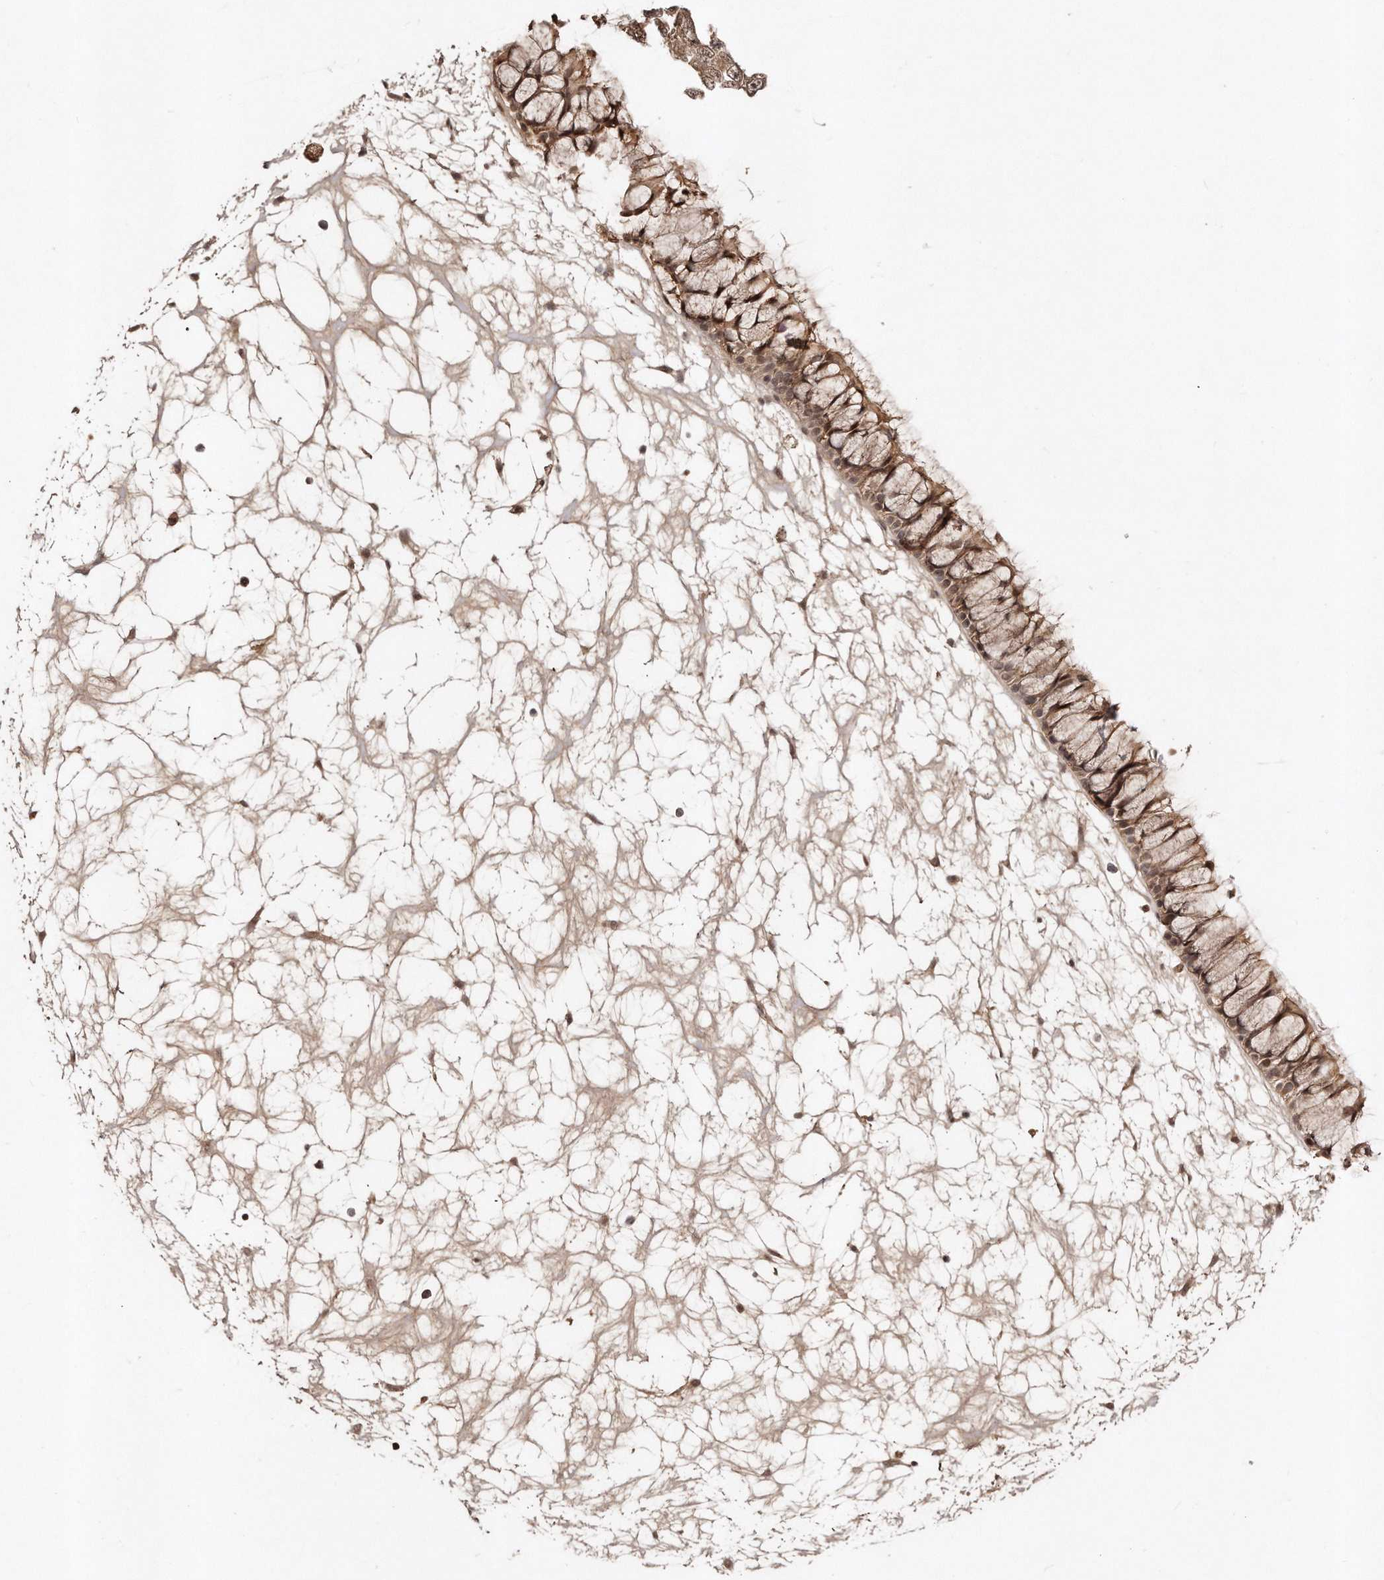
{"staining": {"intensity": "moderate", "quantity": ">75%", "location": "cytoplasmic/membranous,nuclear"}, "tissue": "nasopharynx", "cell_type": "Respiratory epithelial cells", "image_type": "normal", "snomed": [{"axis": "morphology", "description": "Normal tissue, NOS"}, {"axis": "topography", "description": "Nasopharynx"}], "caption": "An IHC image of normal tissue is shown. Protein staining in brown labels moderate cytoplasmic/membranous,nuclear positivity in nasopharynx within respiratory epithelial cells.", "gene": "SOX4", "patient": {"sex": "male", "age": 64}}